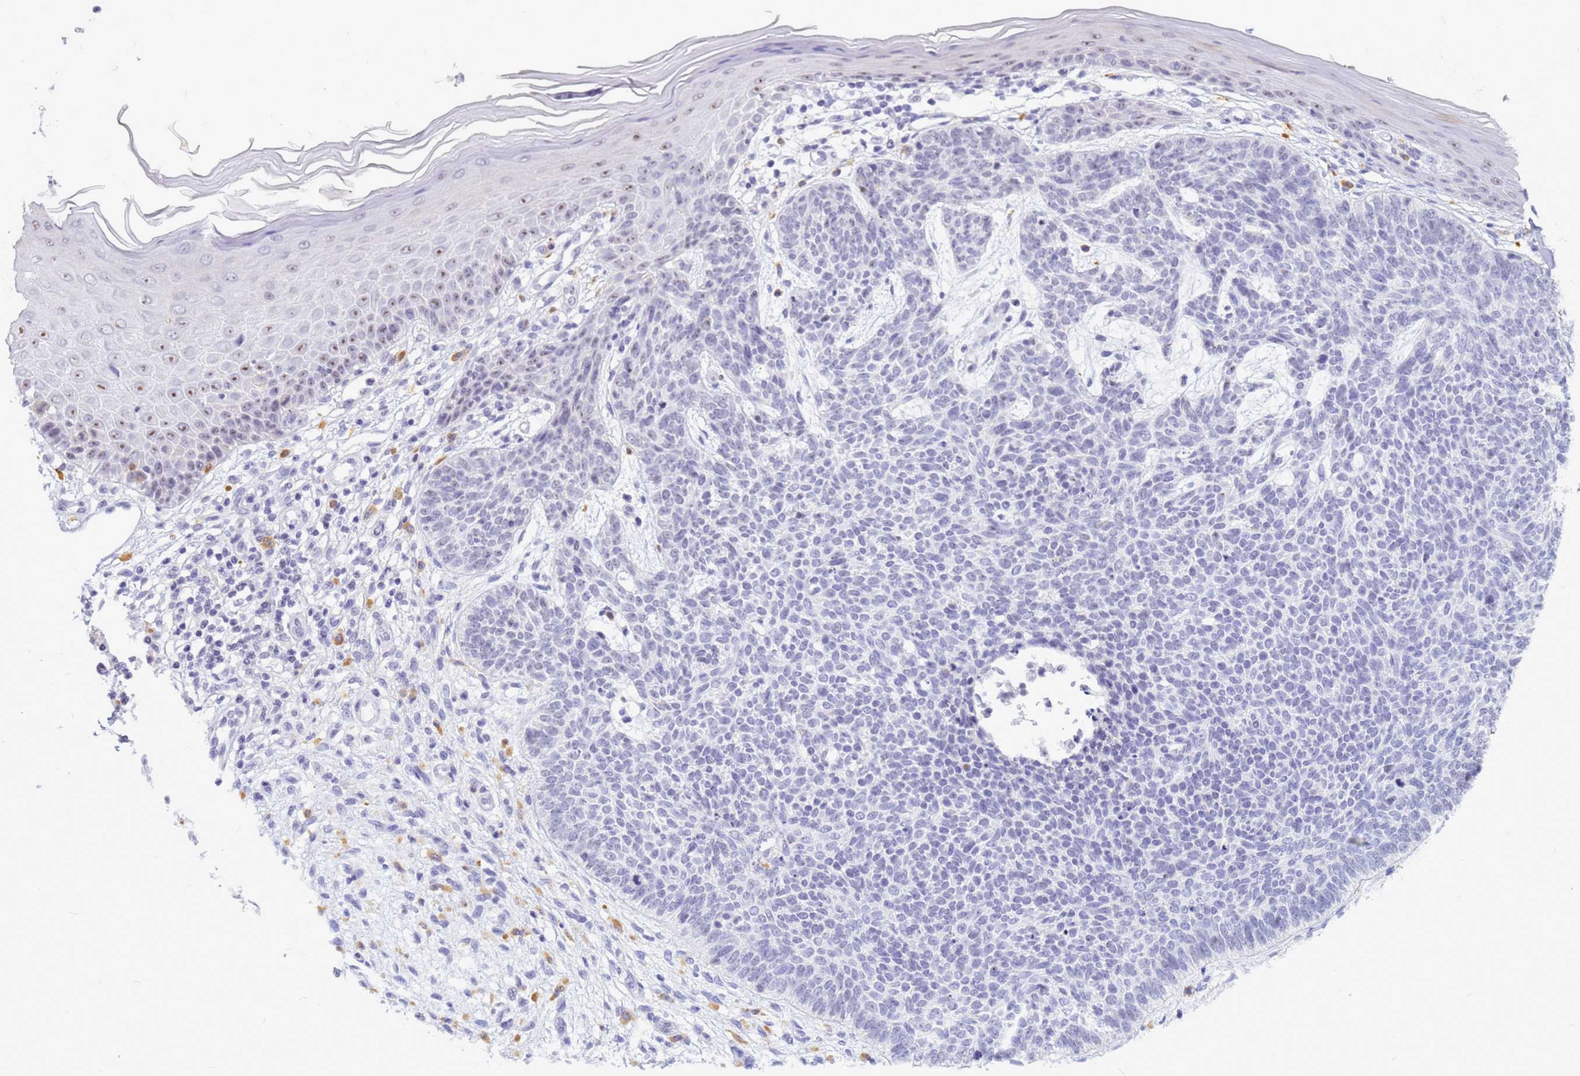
{"staining": {"intensity": "negative", "quantity": "none", "location": "none"}, "tissue": "skin cancer", "cell_type": "Tumor cells", "image_type": "cancer", "snomed": [{"axis": "morphology", "description": "Basal cell carcinoma"}, {"axis": "topography", "description": "Skin"}], "caption": "Human skin basal cell carcinoma stained for a protein using IHC displays no expression in tumor cells.", "gene": "DMRTC2", "patient": {"sex": "female", "age": 66}}